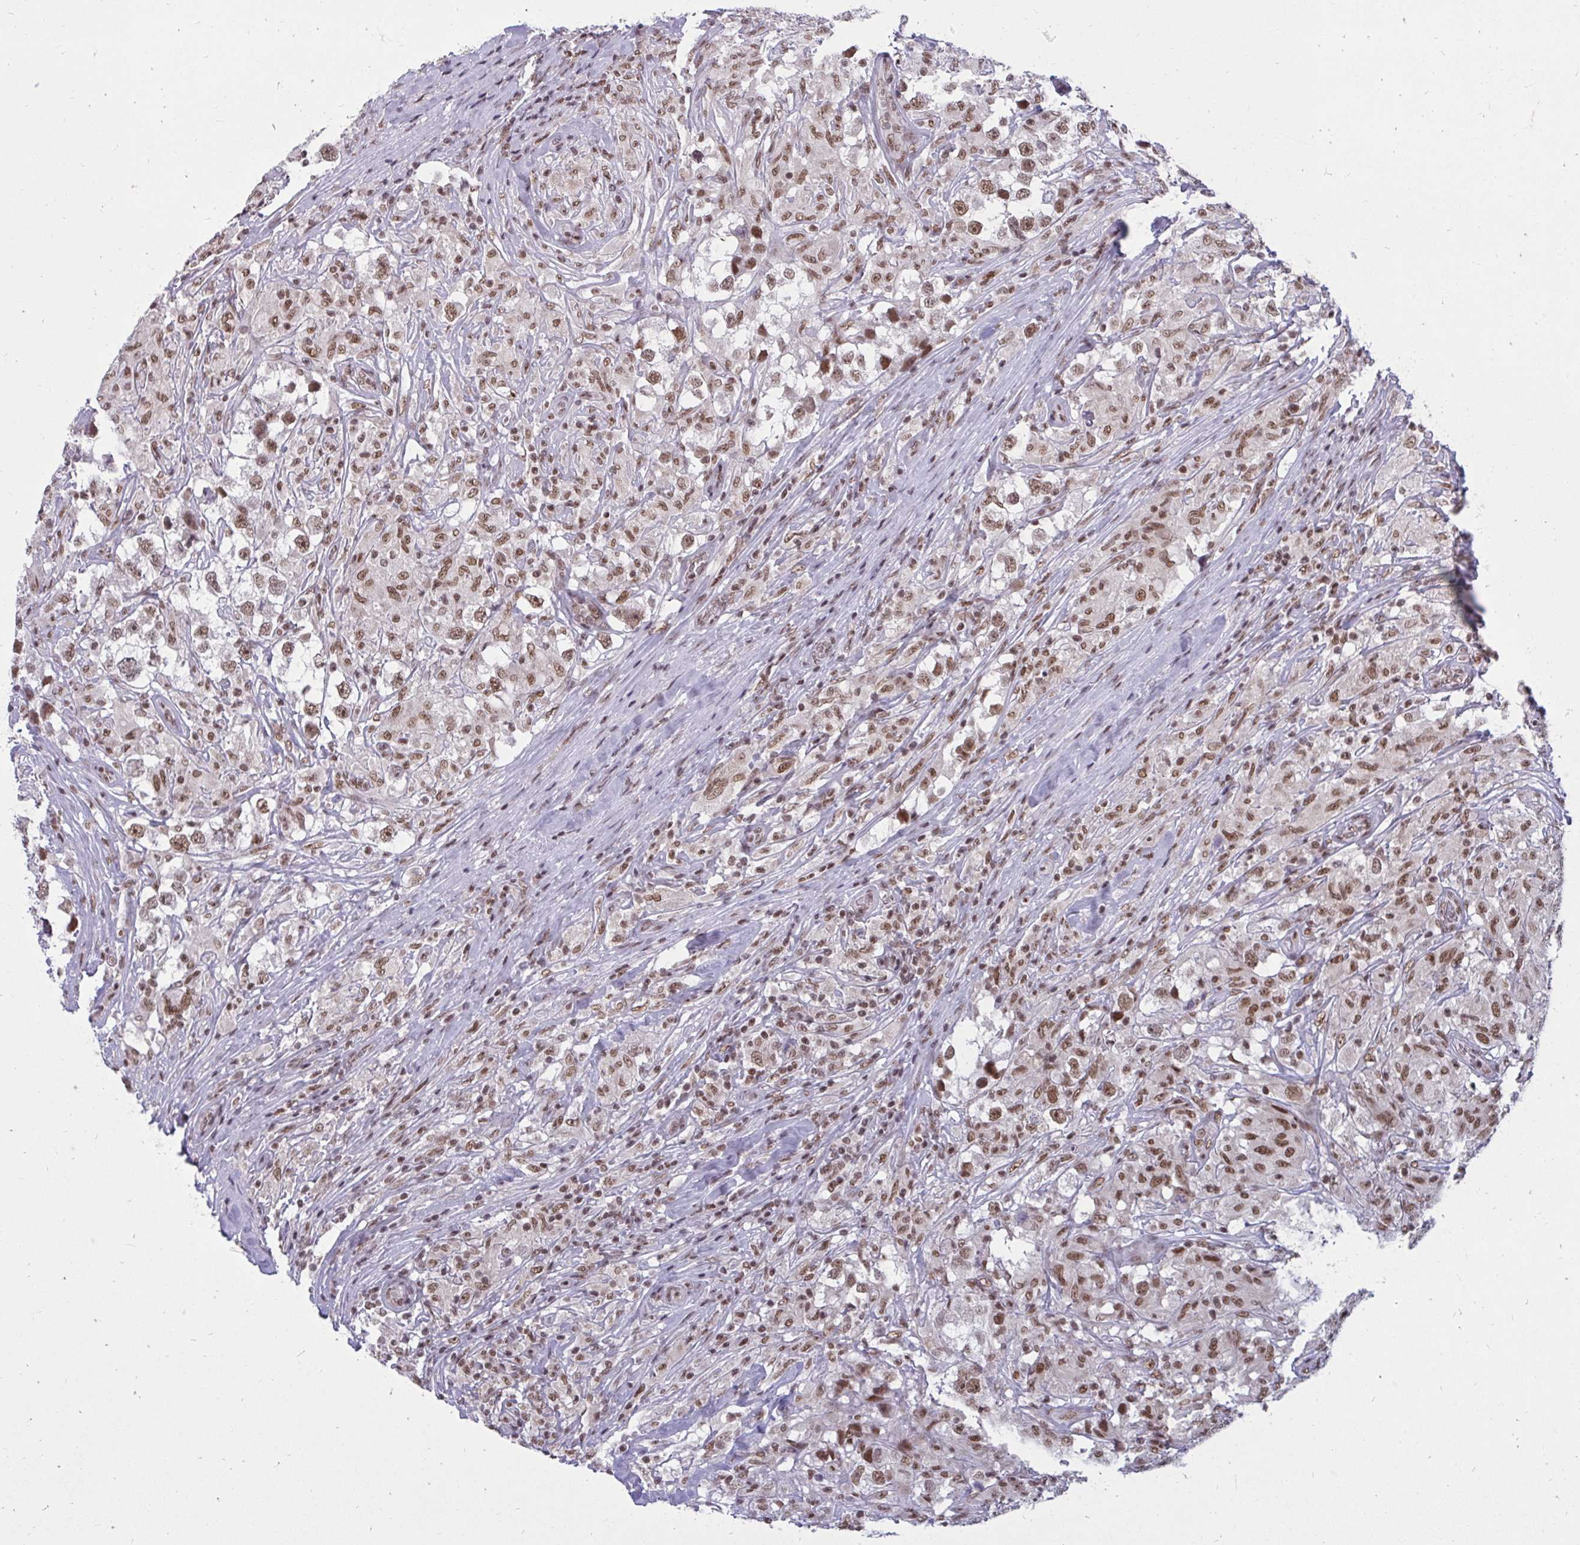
{"staining": {"intensity": "moderate", "quantity": ">75%", "location": "nuclear"}, "tissue": "testis cancer", "cell_type": "Tumor cells", "image_type": "cancer", "snomed": [{"axis": "morphology", "description": "Seminoma, NOS"}, {"axis": "topography", "description": "Testis"}], "caption": "DAB (3,3'-diaminobenzidine) immunohistochemical staining of human testis seminoma demonstrates moderate nuclear protein staining in about >75% of tumor cells.", "gene": "PHF10", "patient": {"sex": "male", "age": 46}}